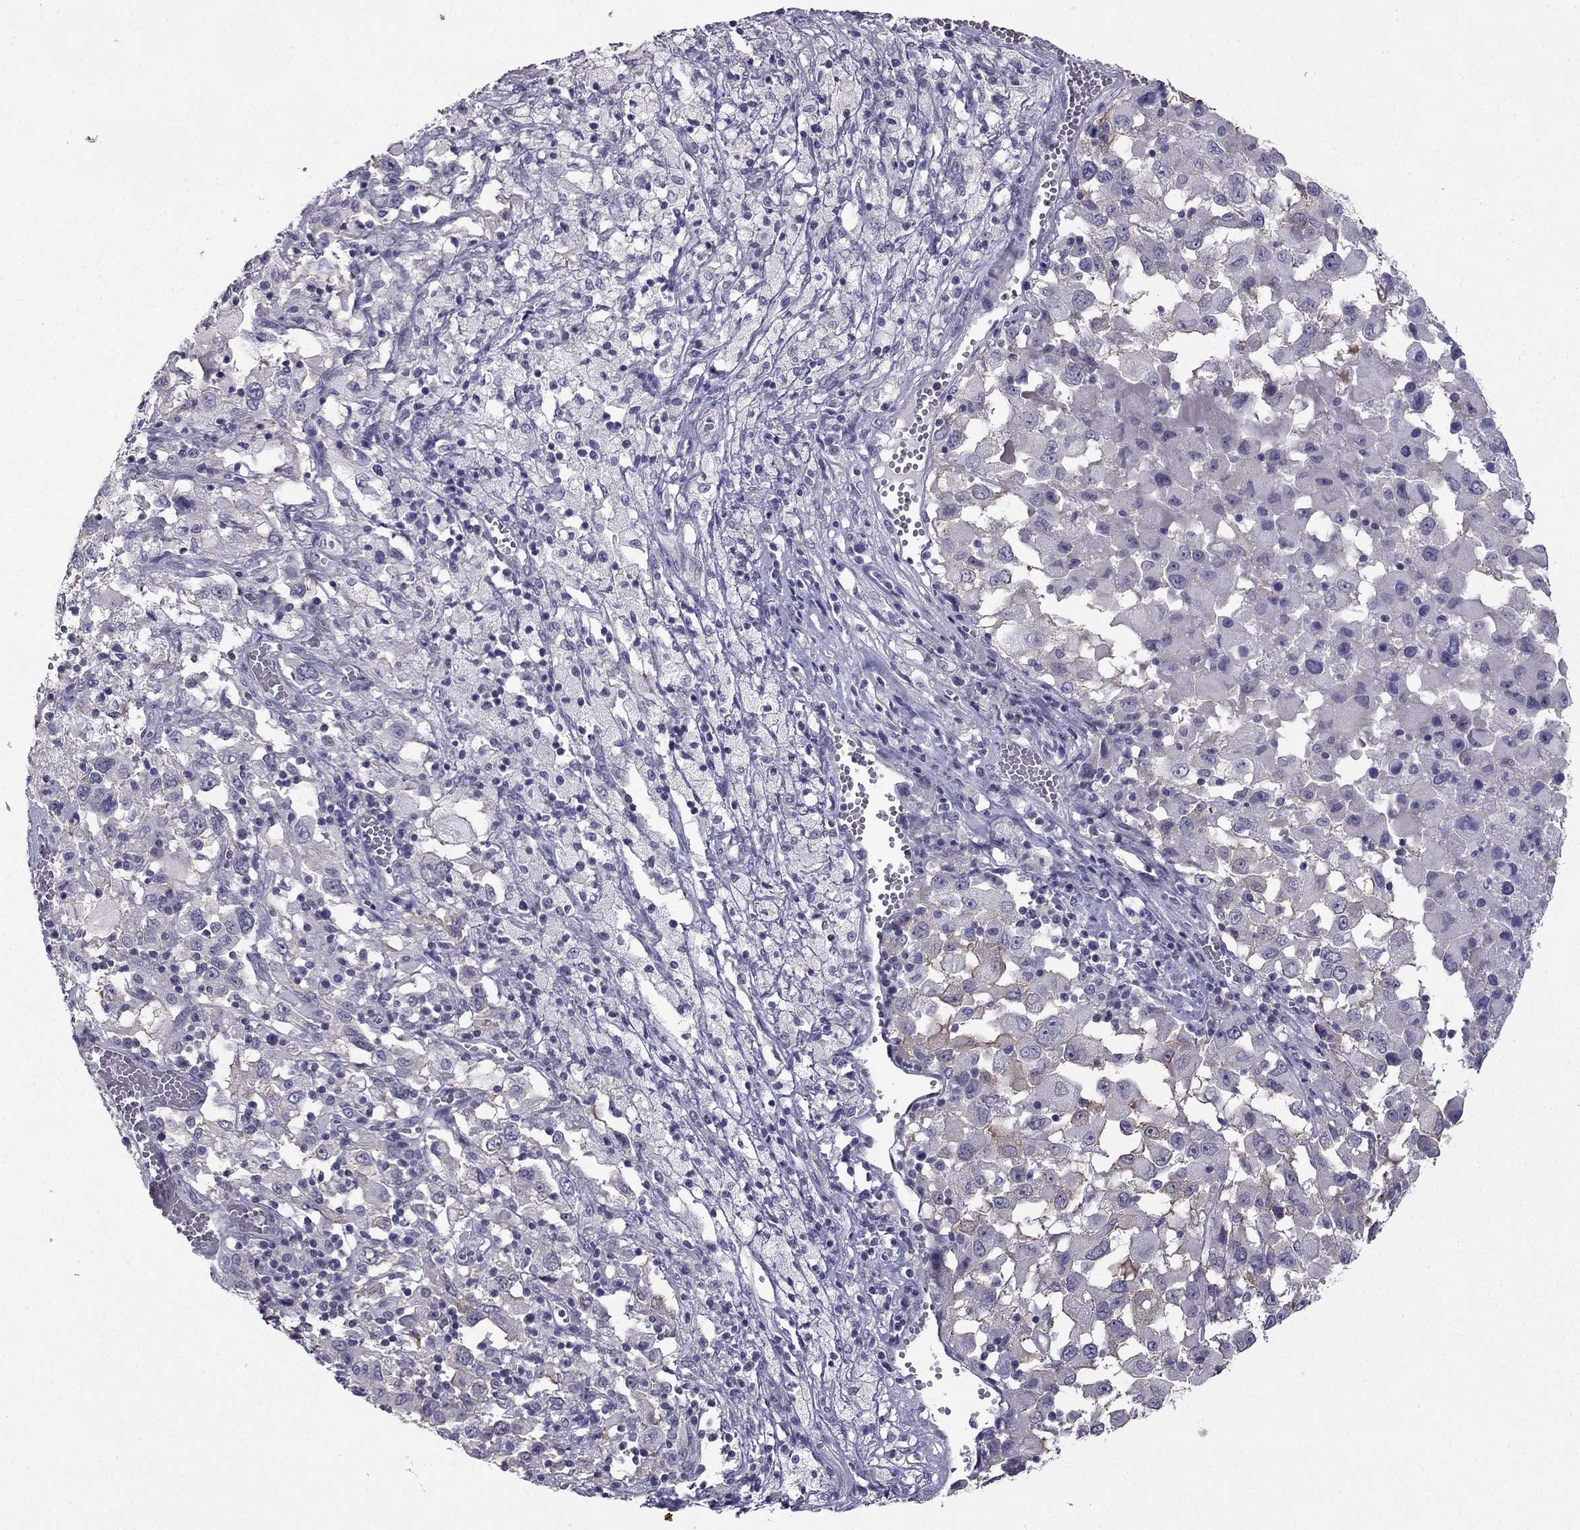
{"staining": {"intensity": "negative", "quantity": "none", "location": "none"}, "tissue": "melanoma", "cell_type": "Tumor cells", "image_type": "cancer", "snomed": [{"axis": "morphology", "description": "Malignant melanoma, Metastatic site"}, {"axis": "topography", "description": "Soft tissue"}], "caption": "There is no significant staining in tumor cells of malignant melanoma (metastatic site).", "gene": "HSFX1", "patient": {"sex": "male", "age": 50}}